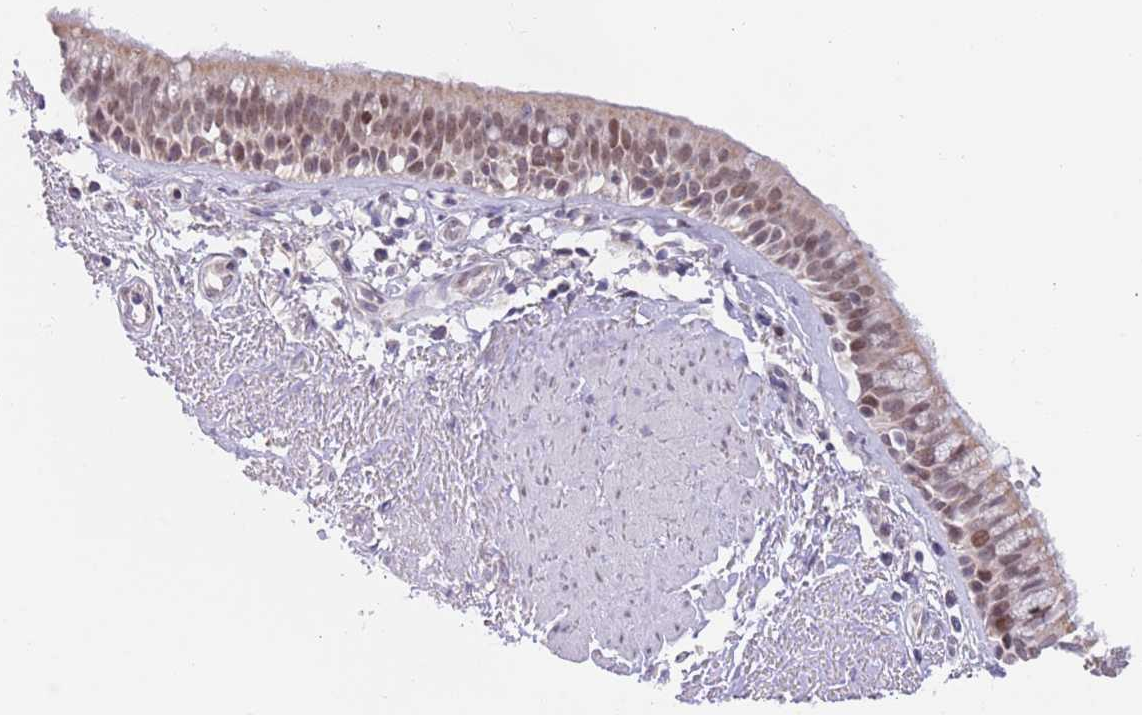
{"staining": {"intensity": "moderate", "quantity": ">75%", "location": "cytoplasmic/membranous,nuclear"}, "tissue": "bronchus", "cell_type": "Respiratory epithelial cells", "image_type": "normal", "snomed": [{"axis": "morphology", "description": "Normal tissue, NOS"}, {"axis": "morphology", "description": "Neoplasm, uncertain whether benign or malignant"}, {"axis": "topography", "description": "Bronchus"}, {"axis": "topography", "description": "Lung"}], "caption": "The histopathology image reveals staining of unremarkable bronchus, revealing moderate cytoplasmic/membranous,nuclear protein expression (brown color) within respiratory epithelial cells.", "gene": "TIMM13", "patient": {"sex": "male", "age": 55}}